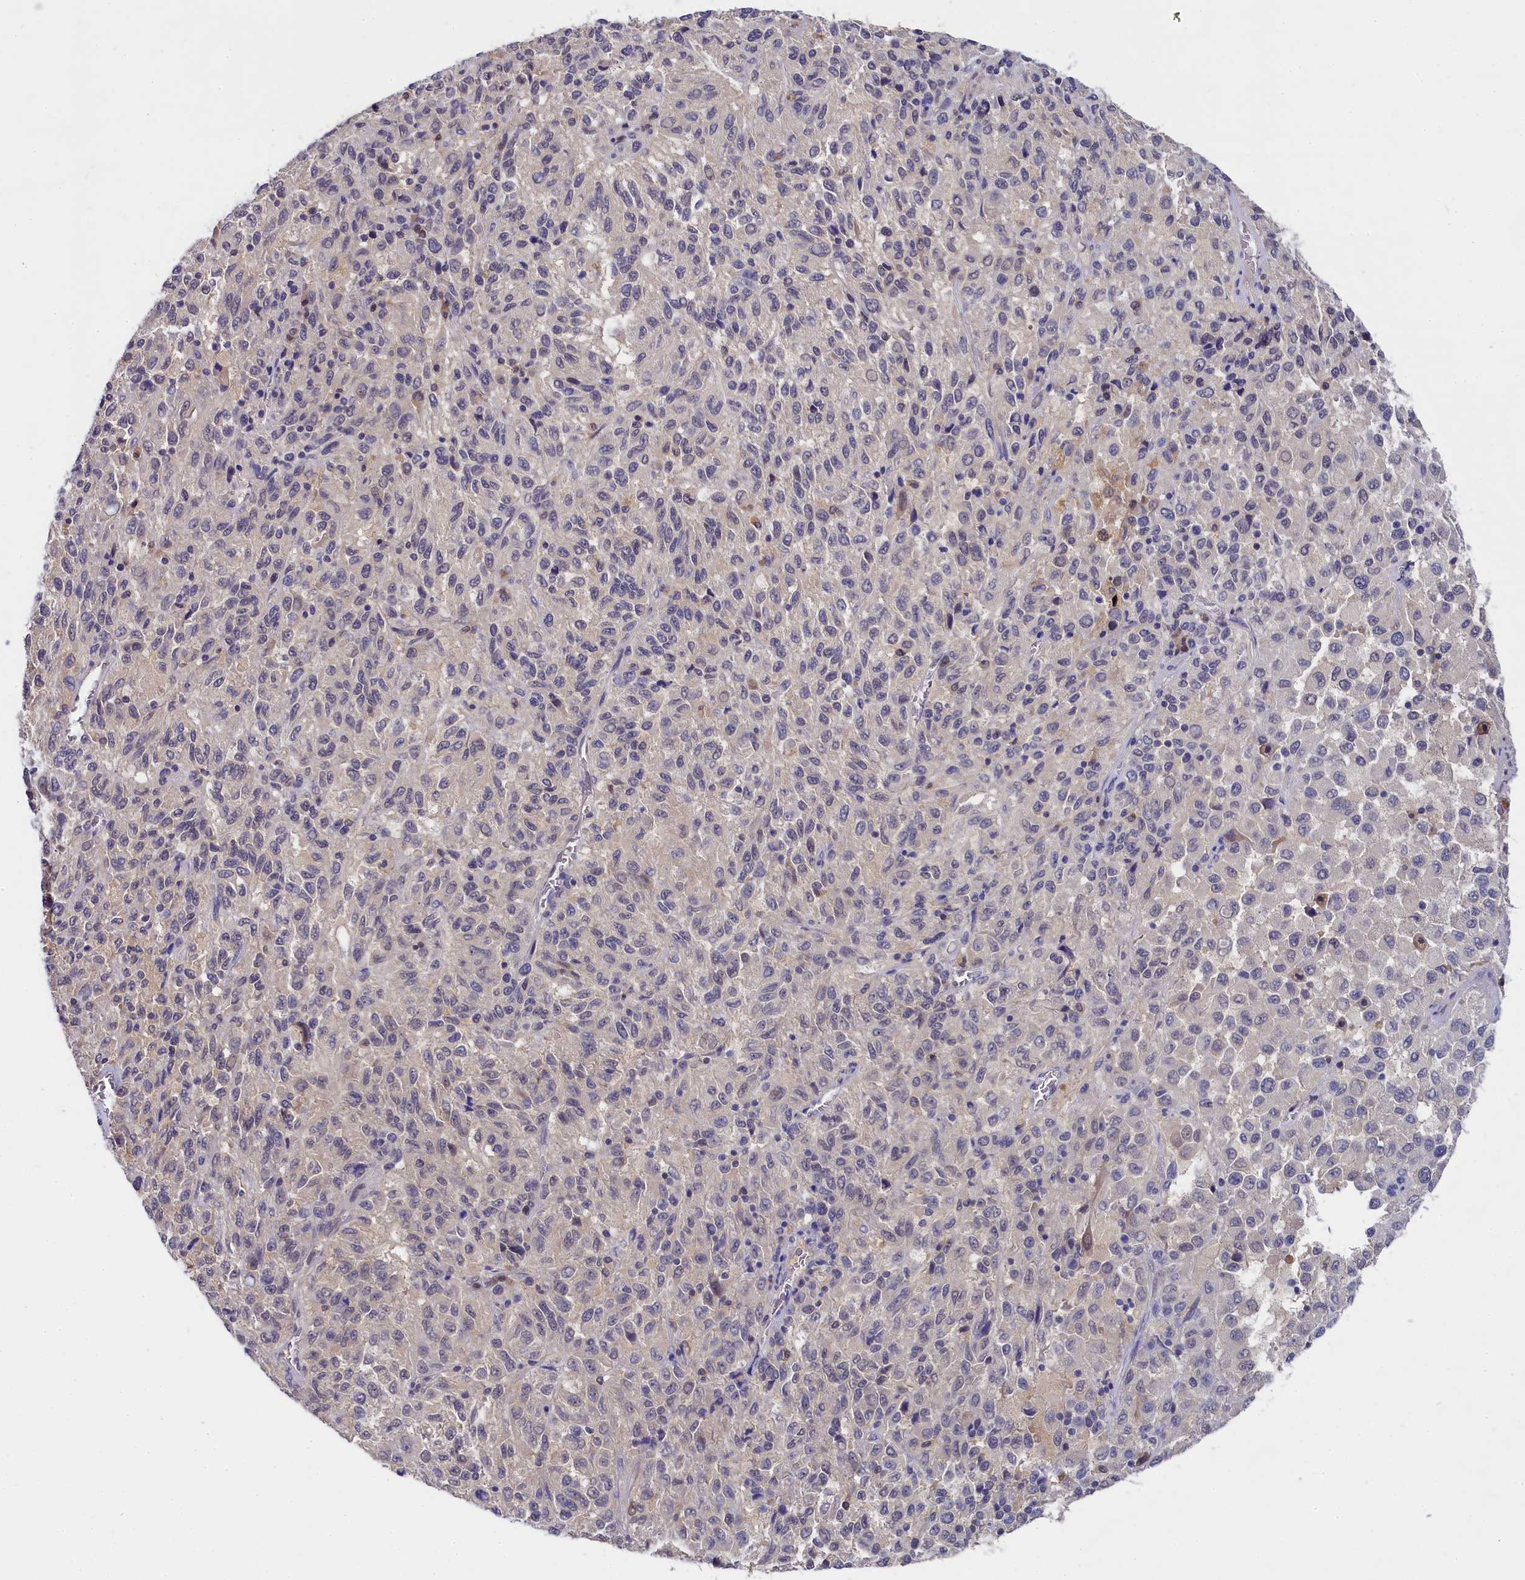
{"staining": {"intensity": "negative", "quantity": "none", "location": "none"}, "tissue": "melanoma", "cell_type": "Tumor cells", "image_type": "cancer", "snomed": [{"axis": "morphology", "description": "Malignant melanoma, Metastatic site"}, {"axis": "topography", "description": "Lung"}], "caption": "High magnification brightfield microscopy of melanoma stained with DAB (3,3'-diaminobenzidine) (brown) and counterstained with hematoxylin (blue): tumor cells show no significant expression. Nuclei are stained in blue.", "gene": "C11orf54", "patient": {"sex": "male", "age": 64}}